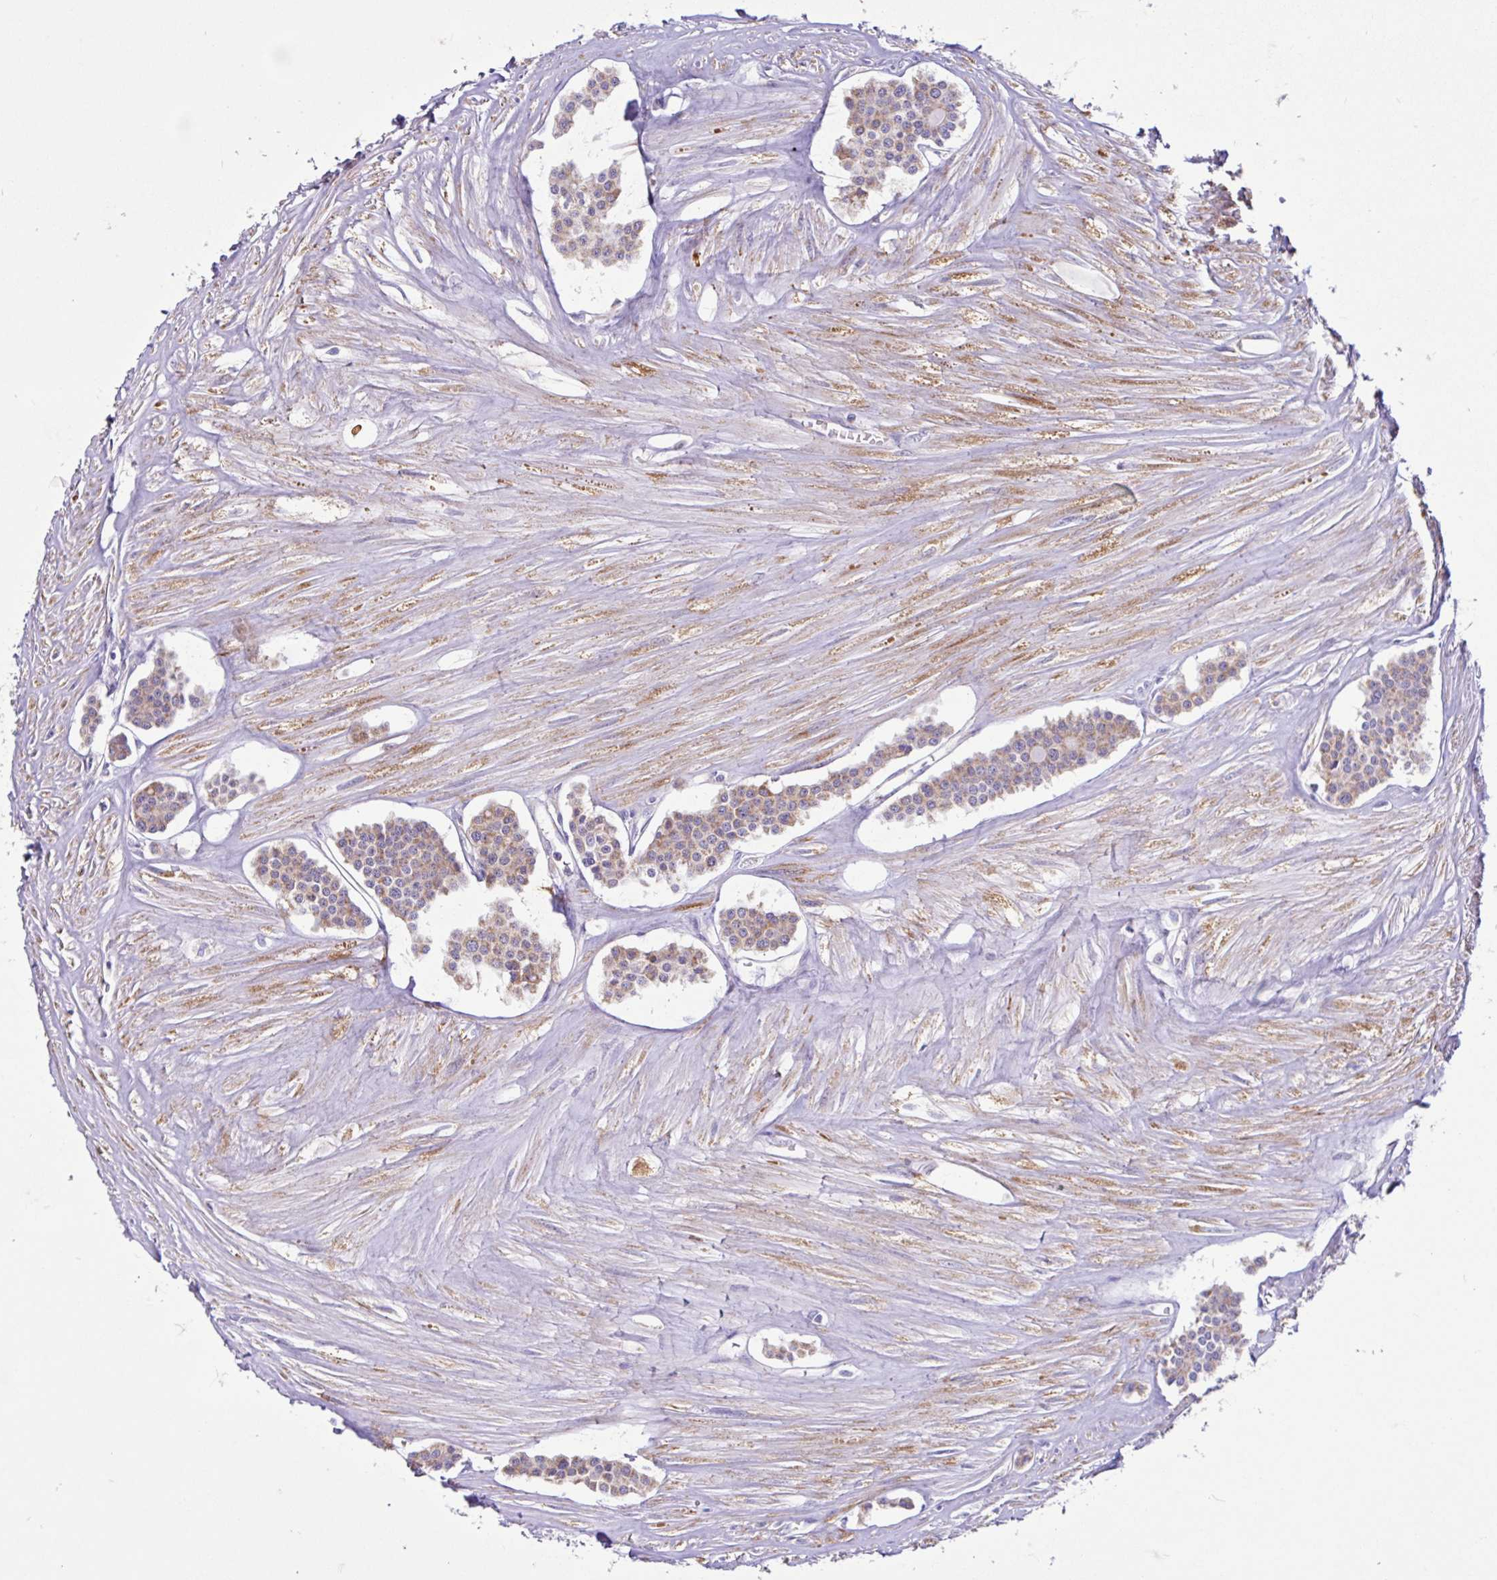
{"staining": {"intensity": "weak", "quantity": ">75%", "location": "cytoplasmic/membranous"}, "tissue": "carcinoid", "cell_type": "Tumor cells", "image_type": "cancer", "snomed": [{"axis": "morphology", "description": "Carcinoid, malignant, NOS"}, {"axis": "topography", "description": "Small intestine"}], "caption": "This is a histology image of IHC staining of carcinoid, which shows weak expression in the cytoplasmic/membranous of tumor cells.", "gene": "NDUFS2", "patient": {"sex": "male", "age": 60}}